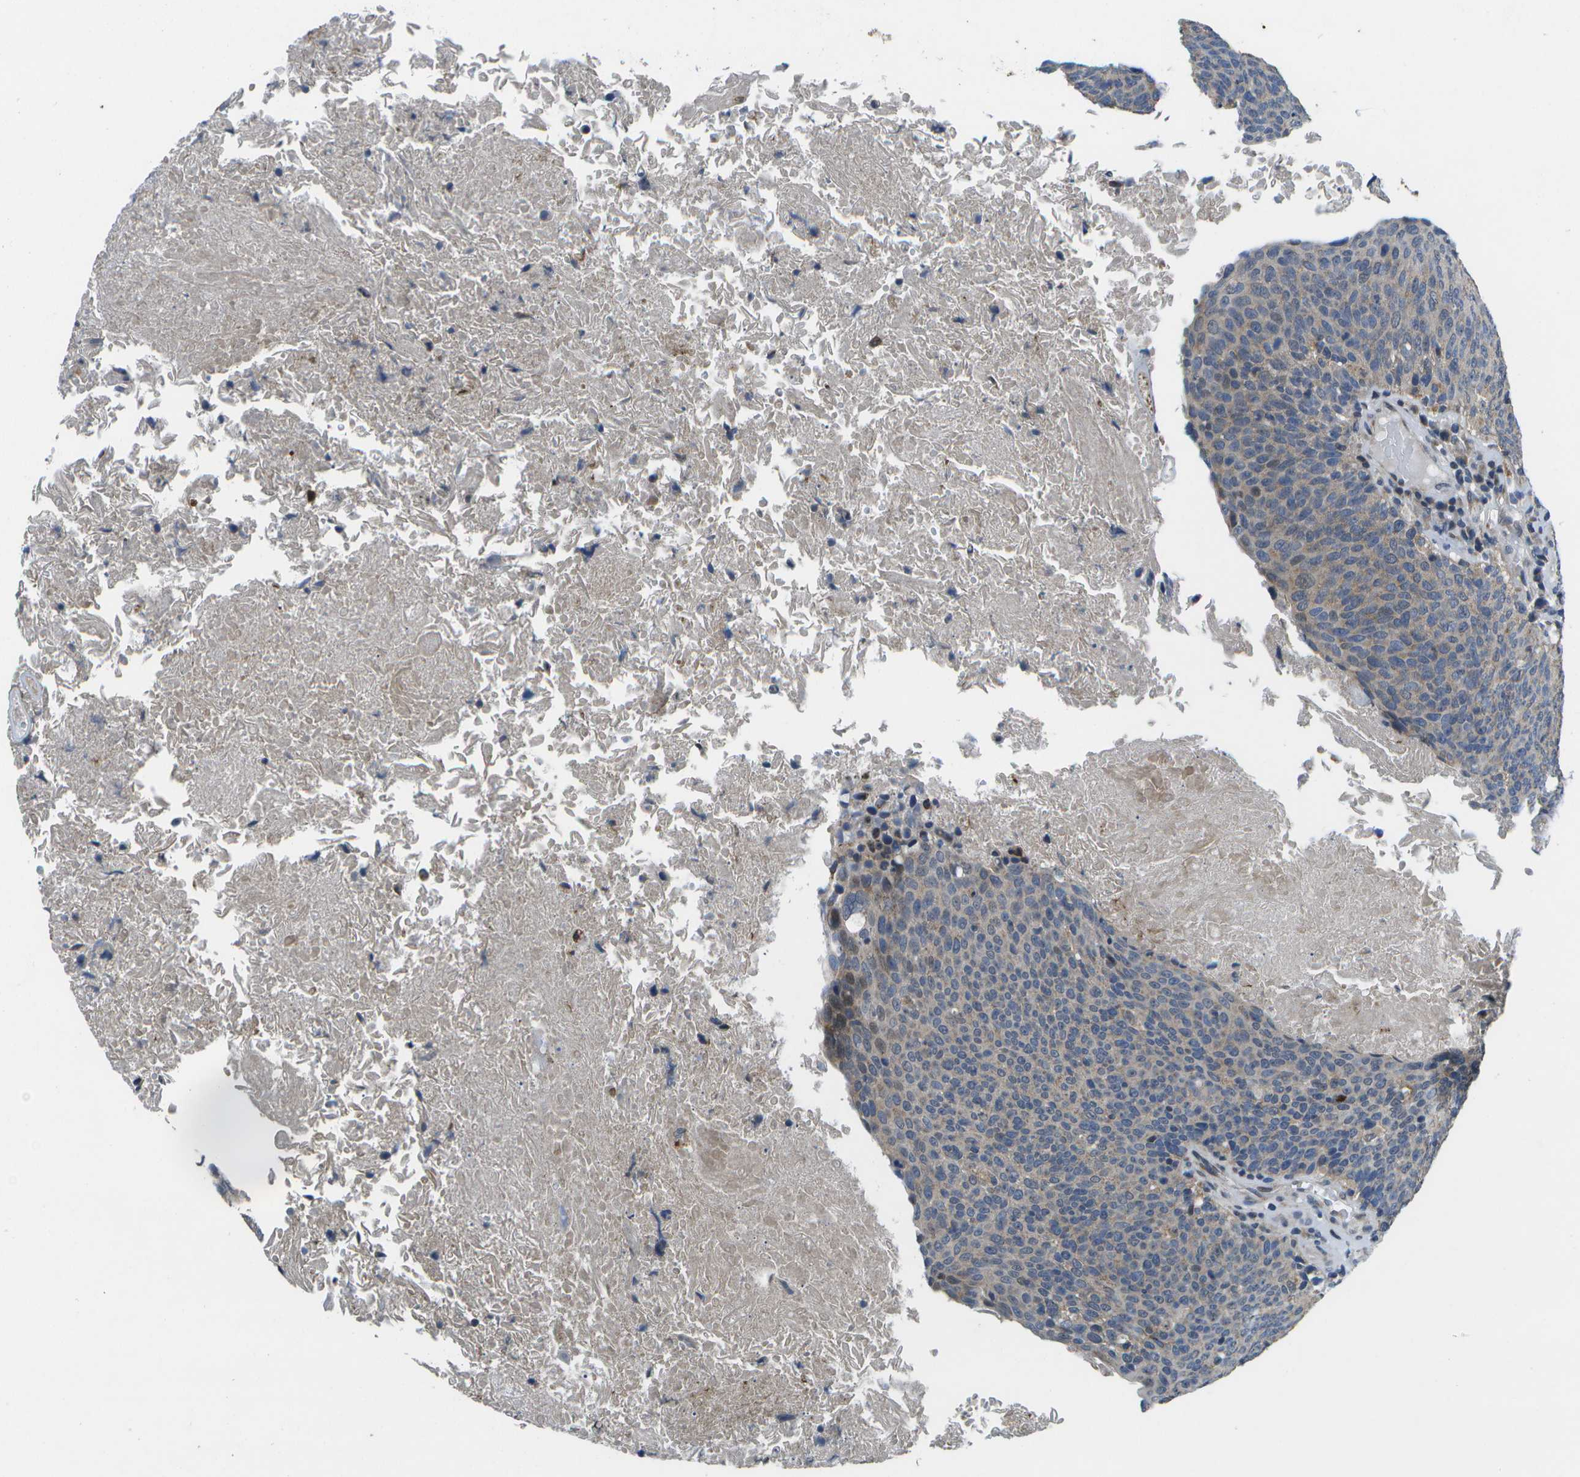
{"staining": {"intensity": "weak", "quantity": "25%-75%", "location": "cytoplasmic/membranous"}, "tissue": "head and neck cancer", "cell_type": "Tumor cells", "image_type": "cancer", "snomed": [{"axis": "morphology", "description": "Squamous cell carcinoma, NOS"}, {"axis": "morphology", "description": "Squamous cell carcinoma, metastatic, NOS"}, {"axis": "topography", "description": "Lymph node"}, {"axis": "topography", "description": "Head-Neck"}], "caption": "DAB immunohistochemical staining of human head and neck squamous cell carcinoma reveals weak cytoplasmic/membranous protein expression in approximately 25%-75% of tumor cells. The staining was performed using DAB (3,3'-diaminobenzidine) to visualize the protein expression in brown, while the nuclei were stained in blue with hematoxylin (Magnification: 20x).", "gene": "GALNT15", "patient": {"sex": "male", "age": 62}}